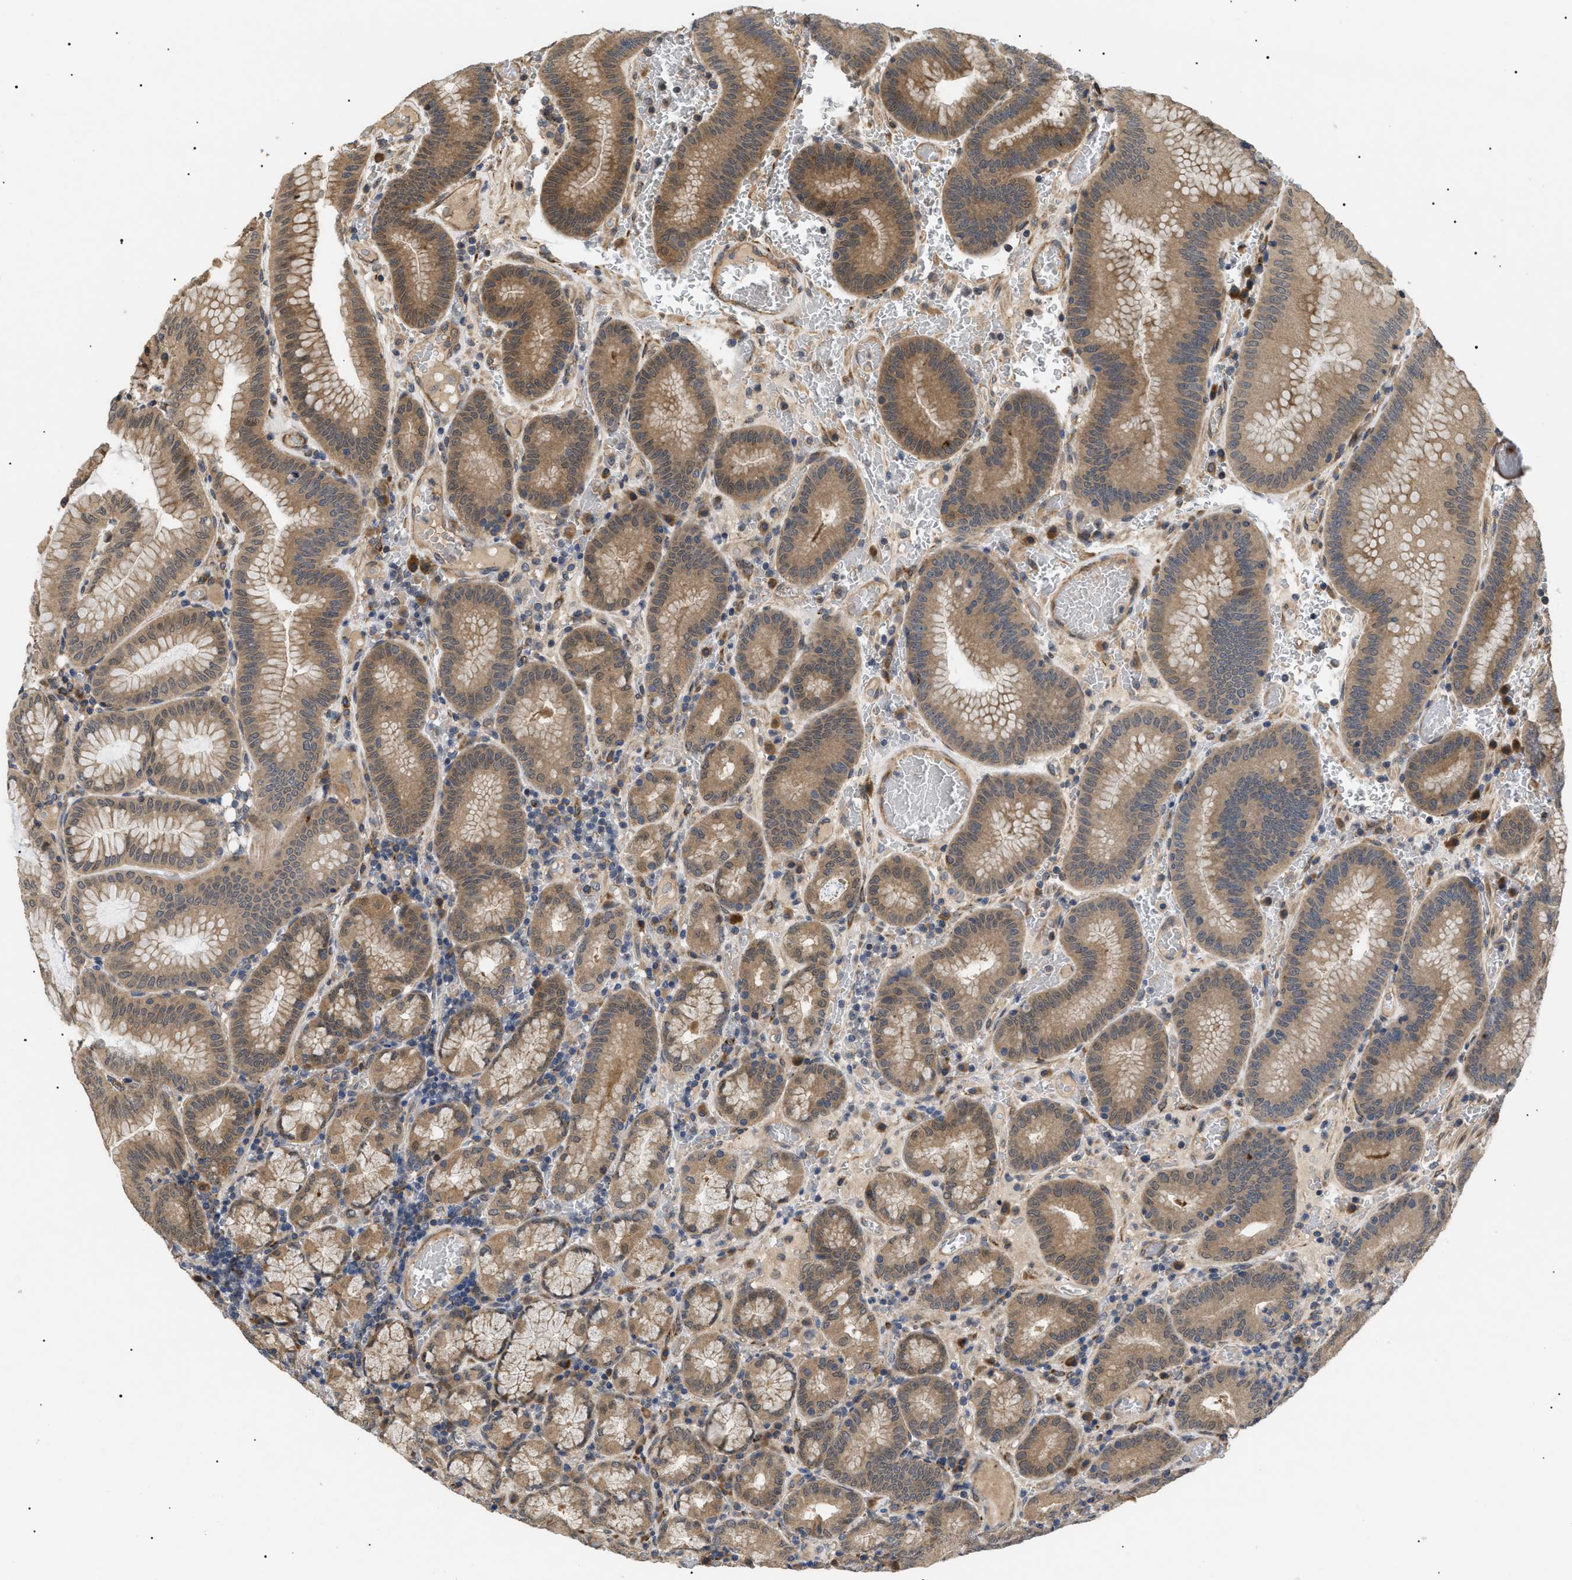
{"staining": {"intensity": "moderate", "quantity": ">75%", "location": "cytoplasmic/membranous"}, "tissue": "stomach", "cell_type": "Glandular cells", "image_type": "normal", "snomed": [{"axis": "morphology", "description": "Normal tissue, NOS"}, {"axis": "morphology", "description": "Carcinoid, malignant, NOS"}, {"axis": "topography", "description": "Stomach, upper"}], "caption": "High-power microscopy captured an immunohistochemistry micrograph of benign stomach, revealing moderate cytoplasmic/membranous staining in approximately >75% of glandular cells.", "gene": "ASTL", "patient": {"sex": "male", "age": 39}}